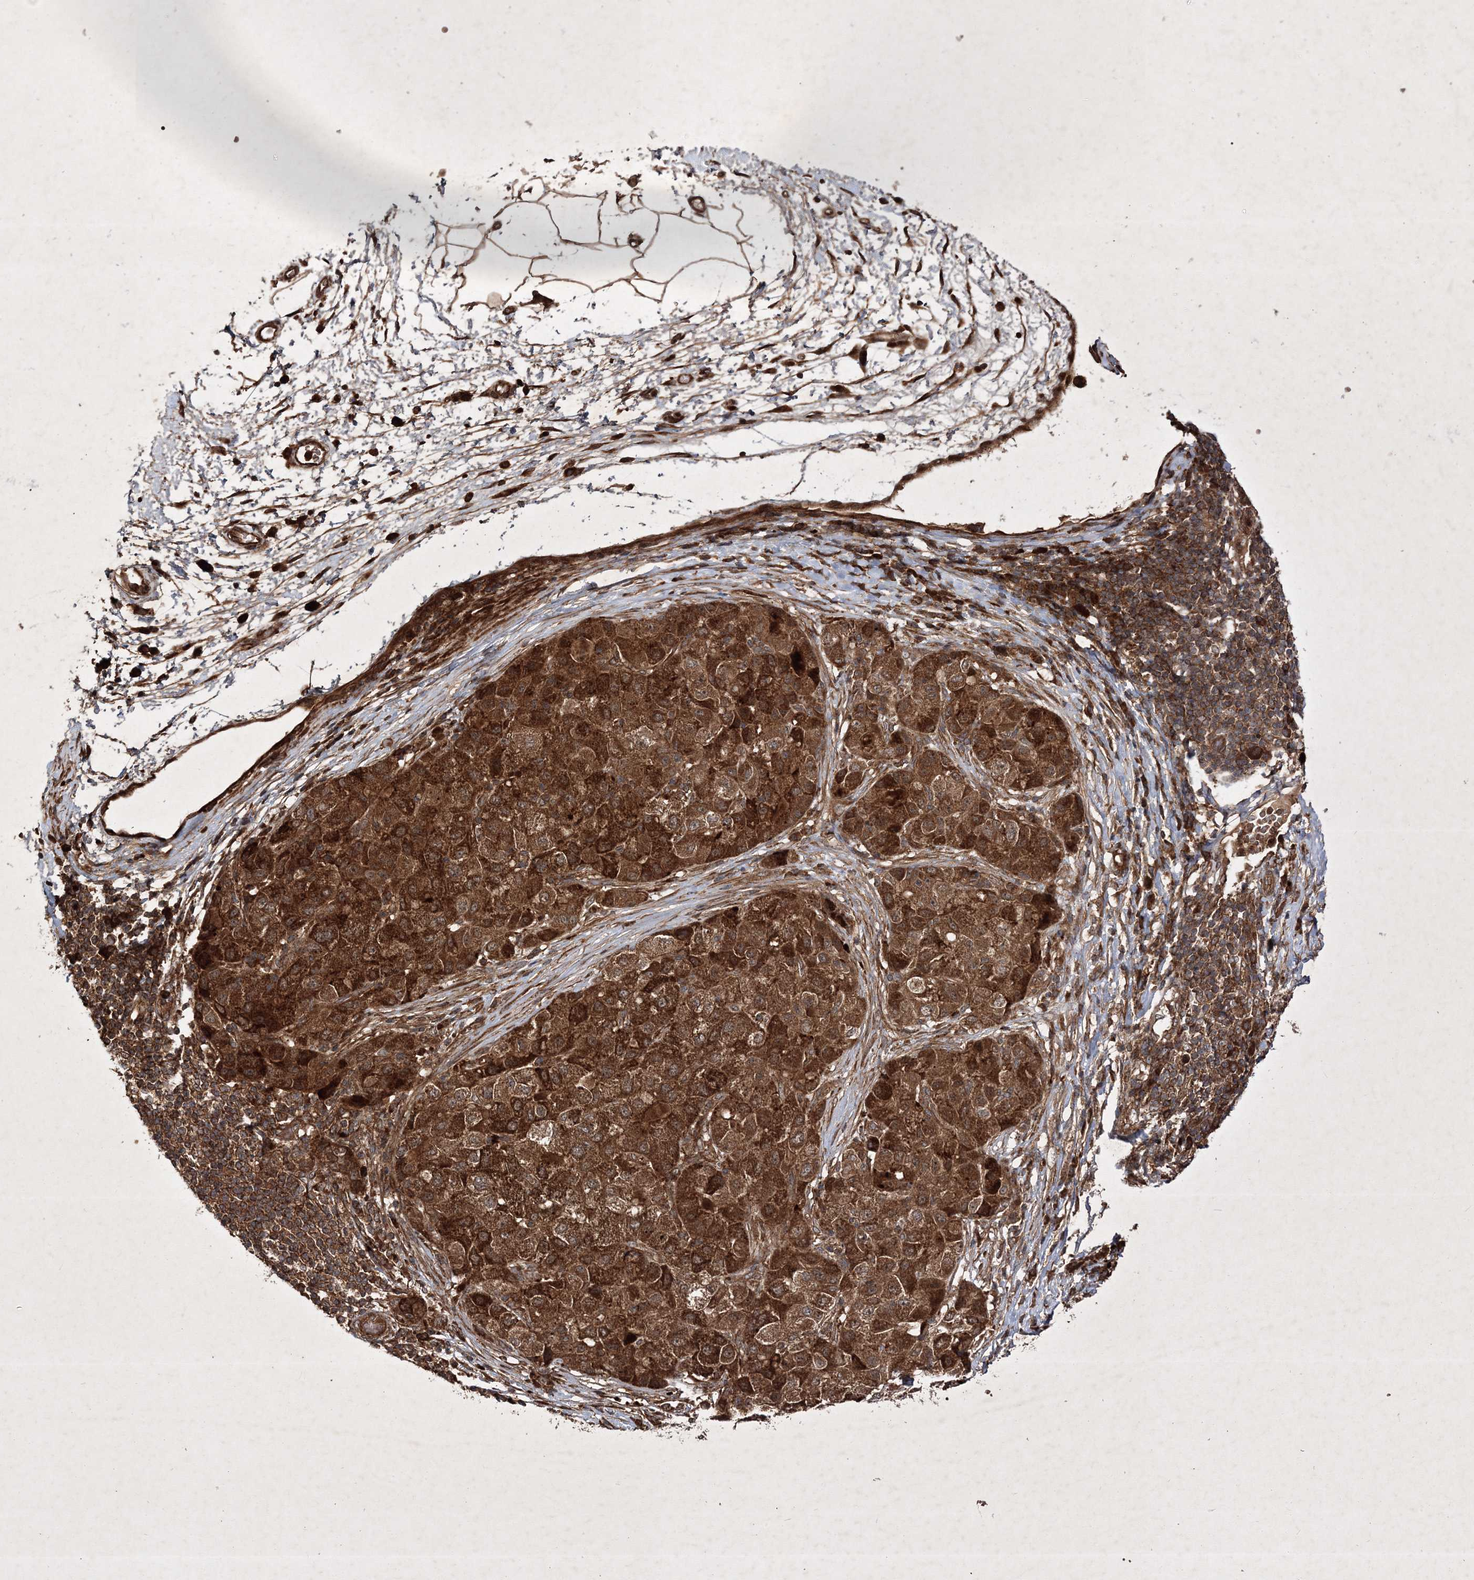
{"staining": {"intensity": "strong", "quantity": ">75%", "location": "cytoplasmic/membranous"}, "tissue": "liver cancer", "cell_type": "Tumor cells", "image_type": "cancer", "snomed": [{"axis": "morphology", "description": "Carcinoma, Hepatocellular, NOS"}, {"axis": "topography", "description": "Liver"}], "caption": "Hepatocellular carcinoma (liver) stained for a protein exhibits strong cytoplasmic/membranous positivity in tumor cells. The protein of interest is shown in brown color, while the nuclei are stained blue.", "gene": "DNAJC13", "patient": {"sex": "male", "age": 80}}